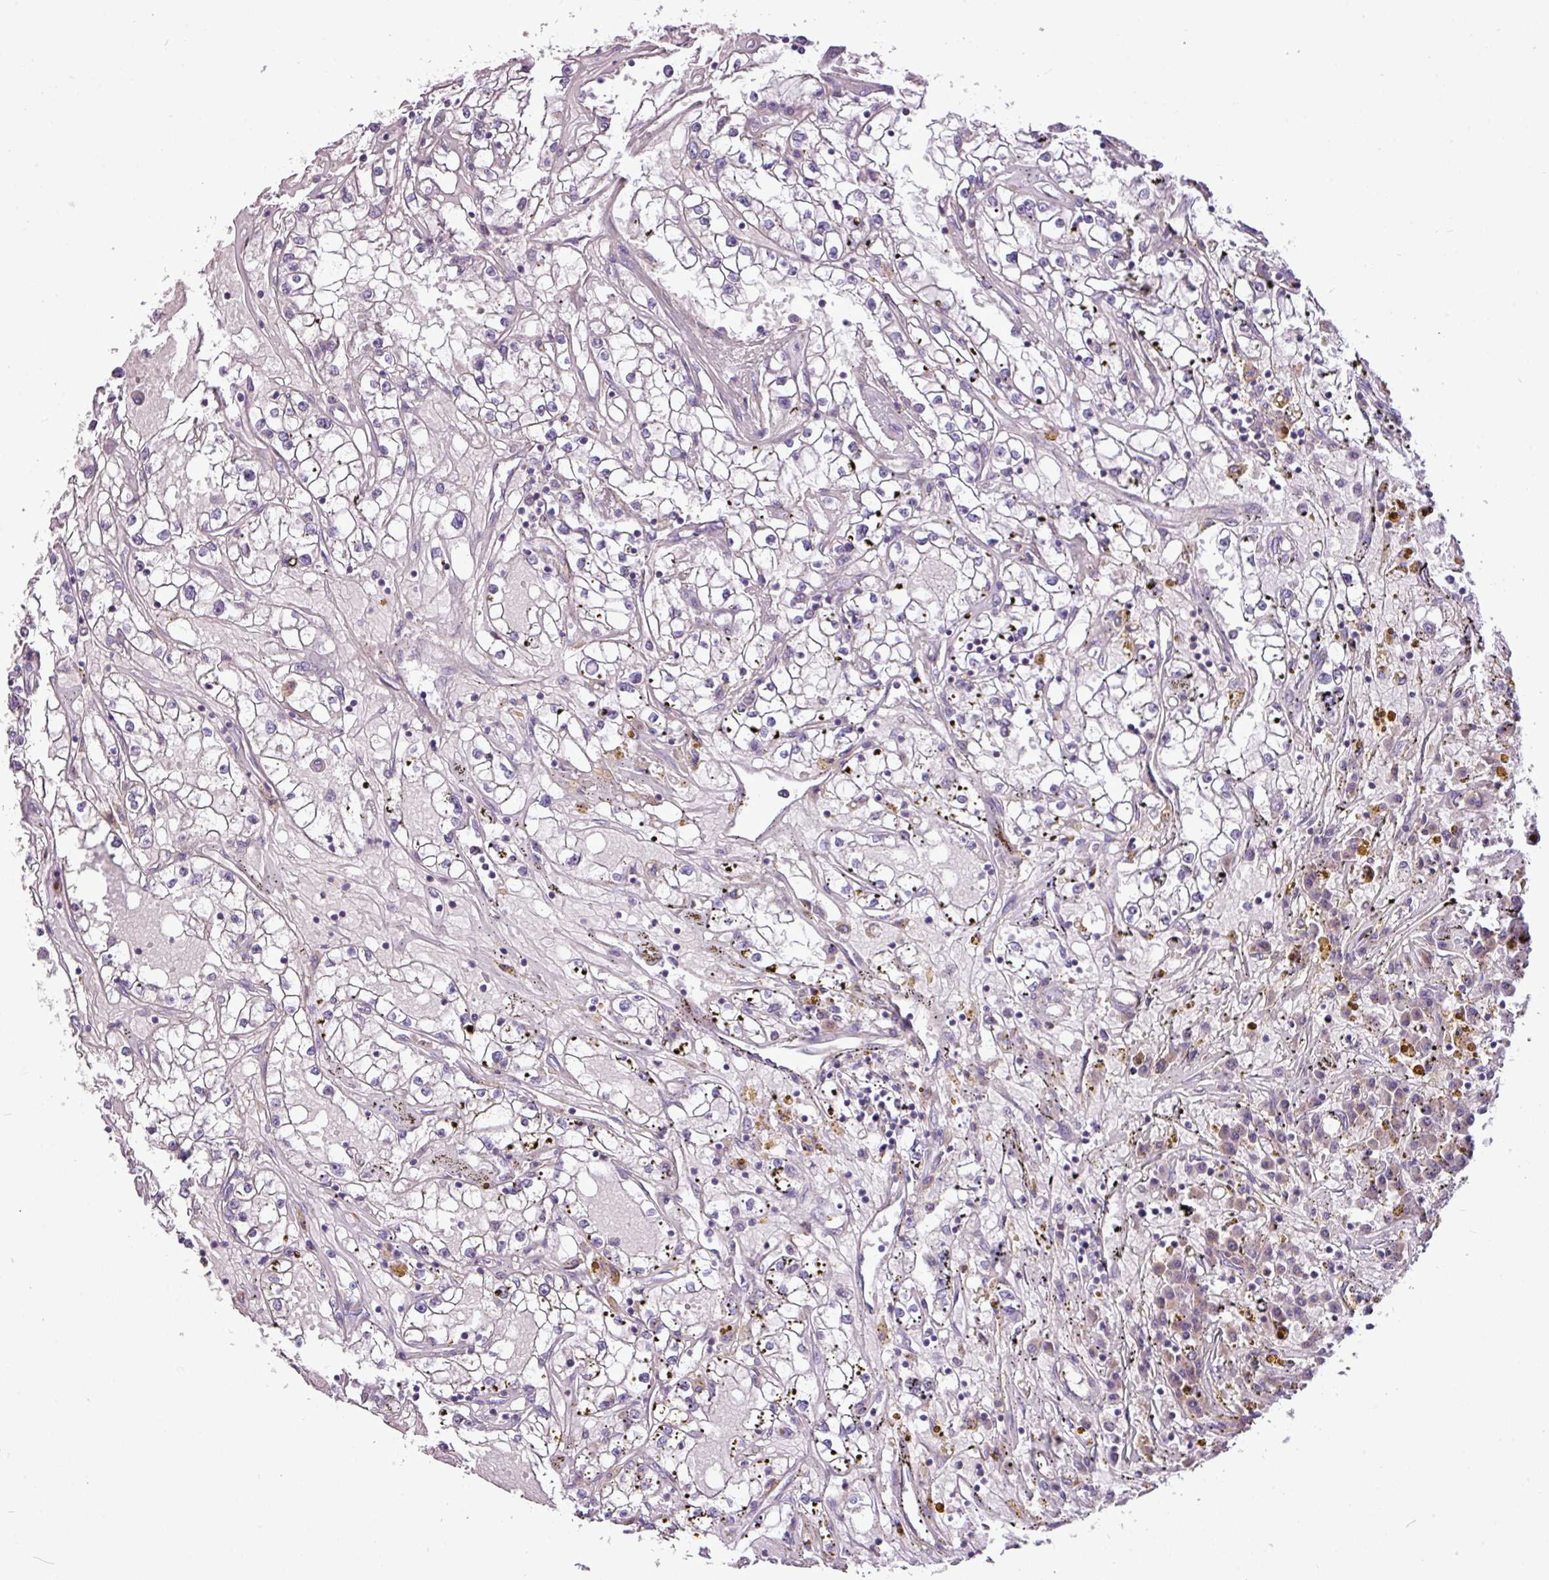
{"staining": {"intensity": "negative", "quantity": "none", "location": "none"}, "tissue": "renal cancer", "cell_type": "Tumor cells", "image_type": "cancer", "snomed": [{"axis": "morphology", "description": "Adenocarcinoma, NOS"}, {"axis": "topography", "description": "Kidney"}], "caption": "DAB immunohistochemical staining of adenocarcinoma (renal) displays no significant positivity in tumor cells. Brightfield microscopy of IHC stained with DAB (brown) and hematoxylin (blue), captured at high magnification.", "gene": "MROH2A", "patient": {"sex": "male", "age": 56}}